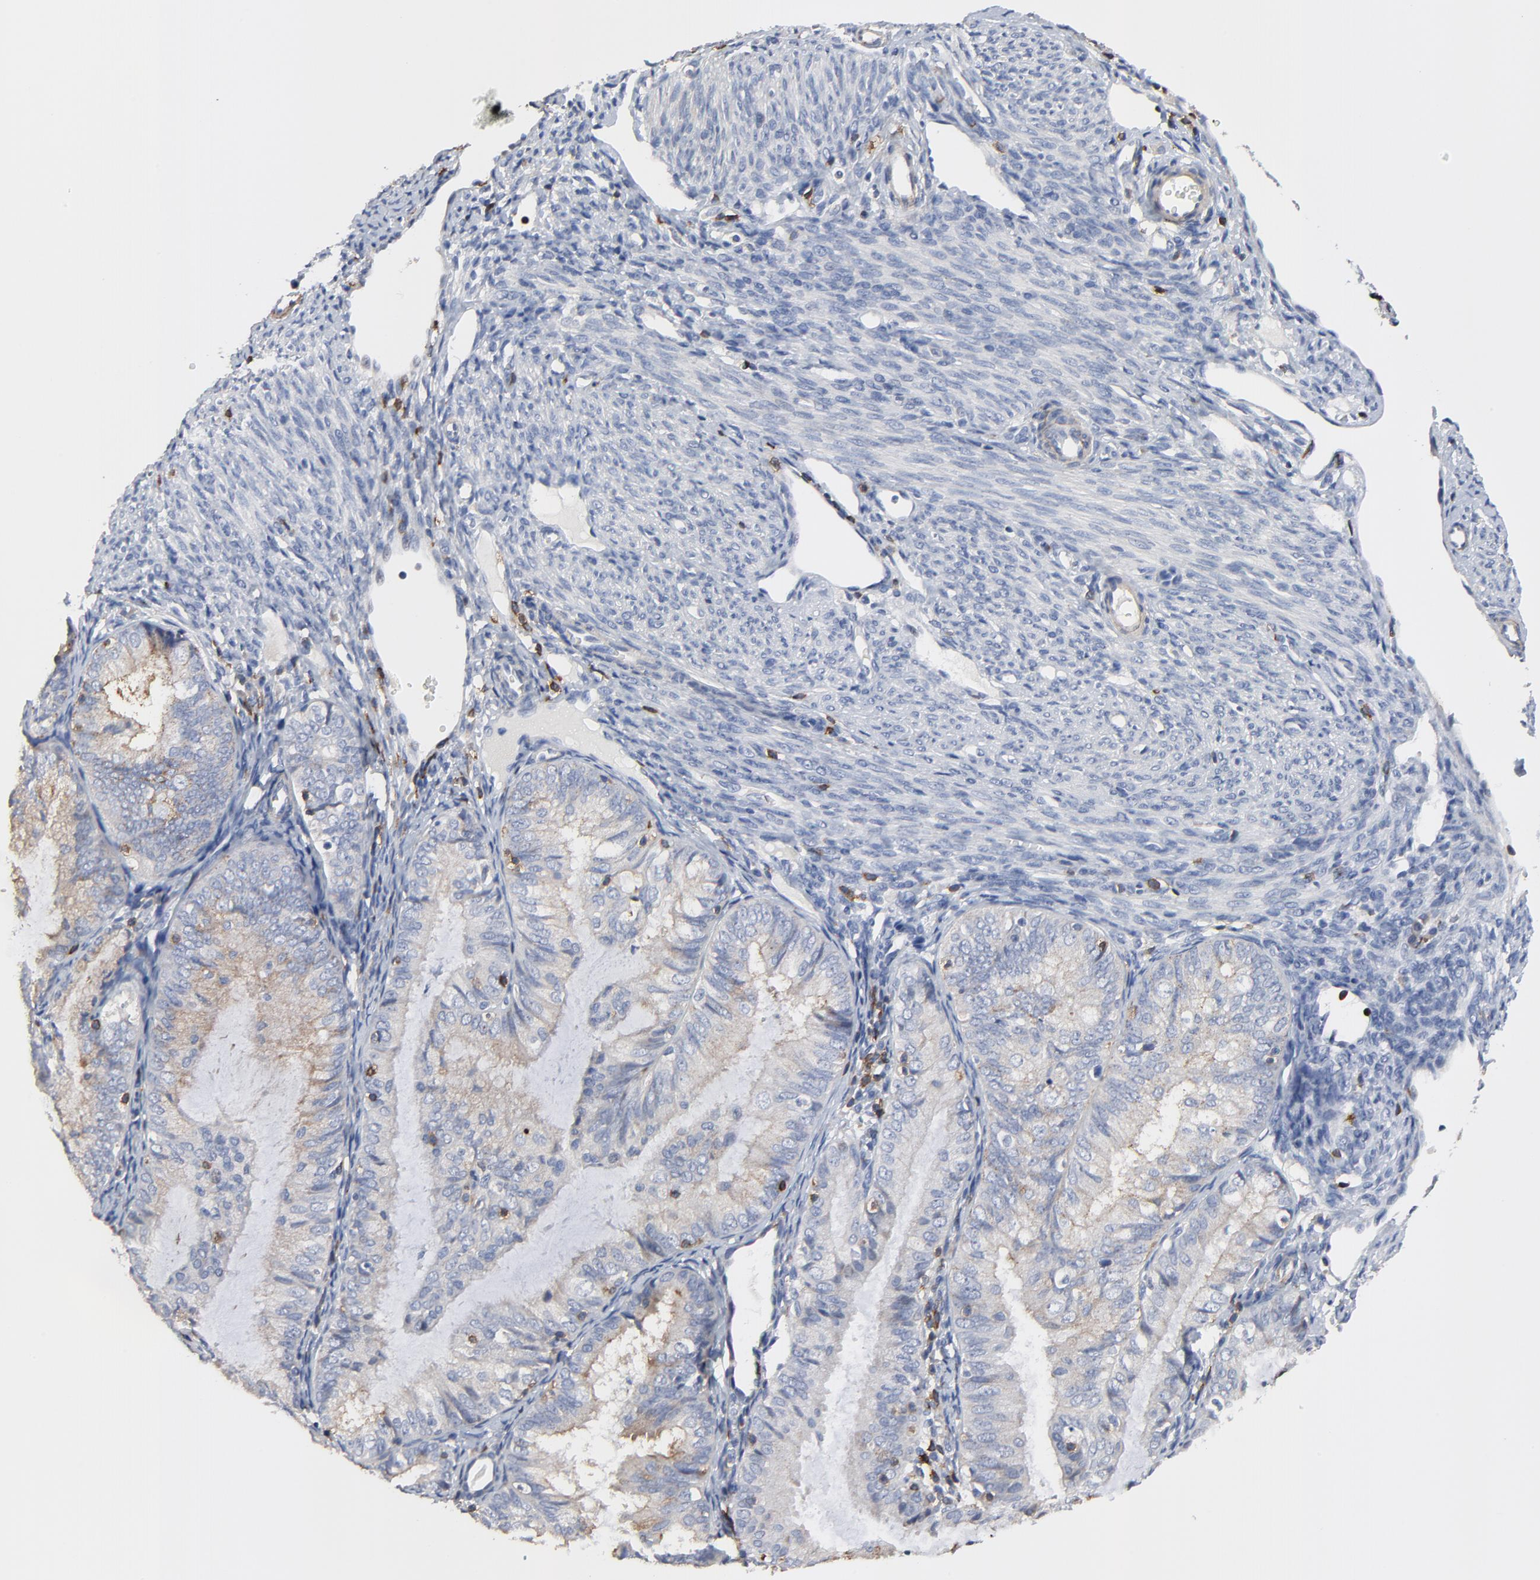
{"staining": {"intensity": "weak", "quantity": "25%-75%", "location": "cytoplasmic/membranous"}, "tissue": "endometrial cancer", "cell_type": "Tumor cells", "image_type": "cancer", "snomed": [{"axis": "morphology", "description": "Adenocarcinoma, NOS"}, {"axis": "topography", "description": "Endometrium"}], "caption": "Approximately 25%-75% of tumor cells in human endometrial adenocarcinoma demonstrate weak cytoplasmic/membranous protein staining as visualized by brown immunohistochemical staining.", "gene": "SKAP1", "patient": {"sex": "female", "age": 66}}